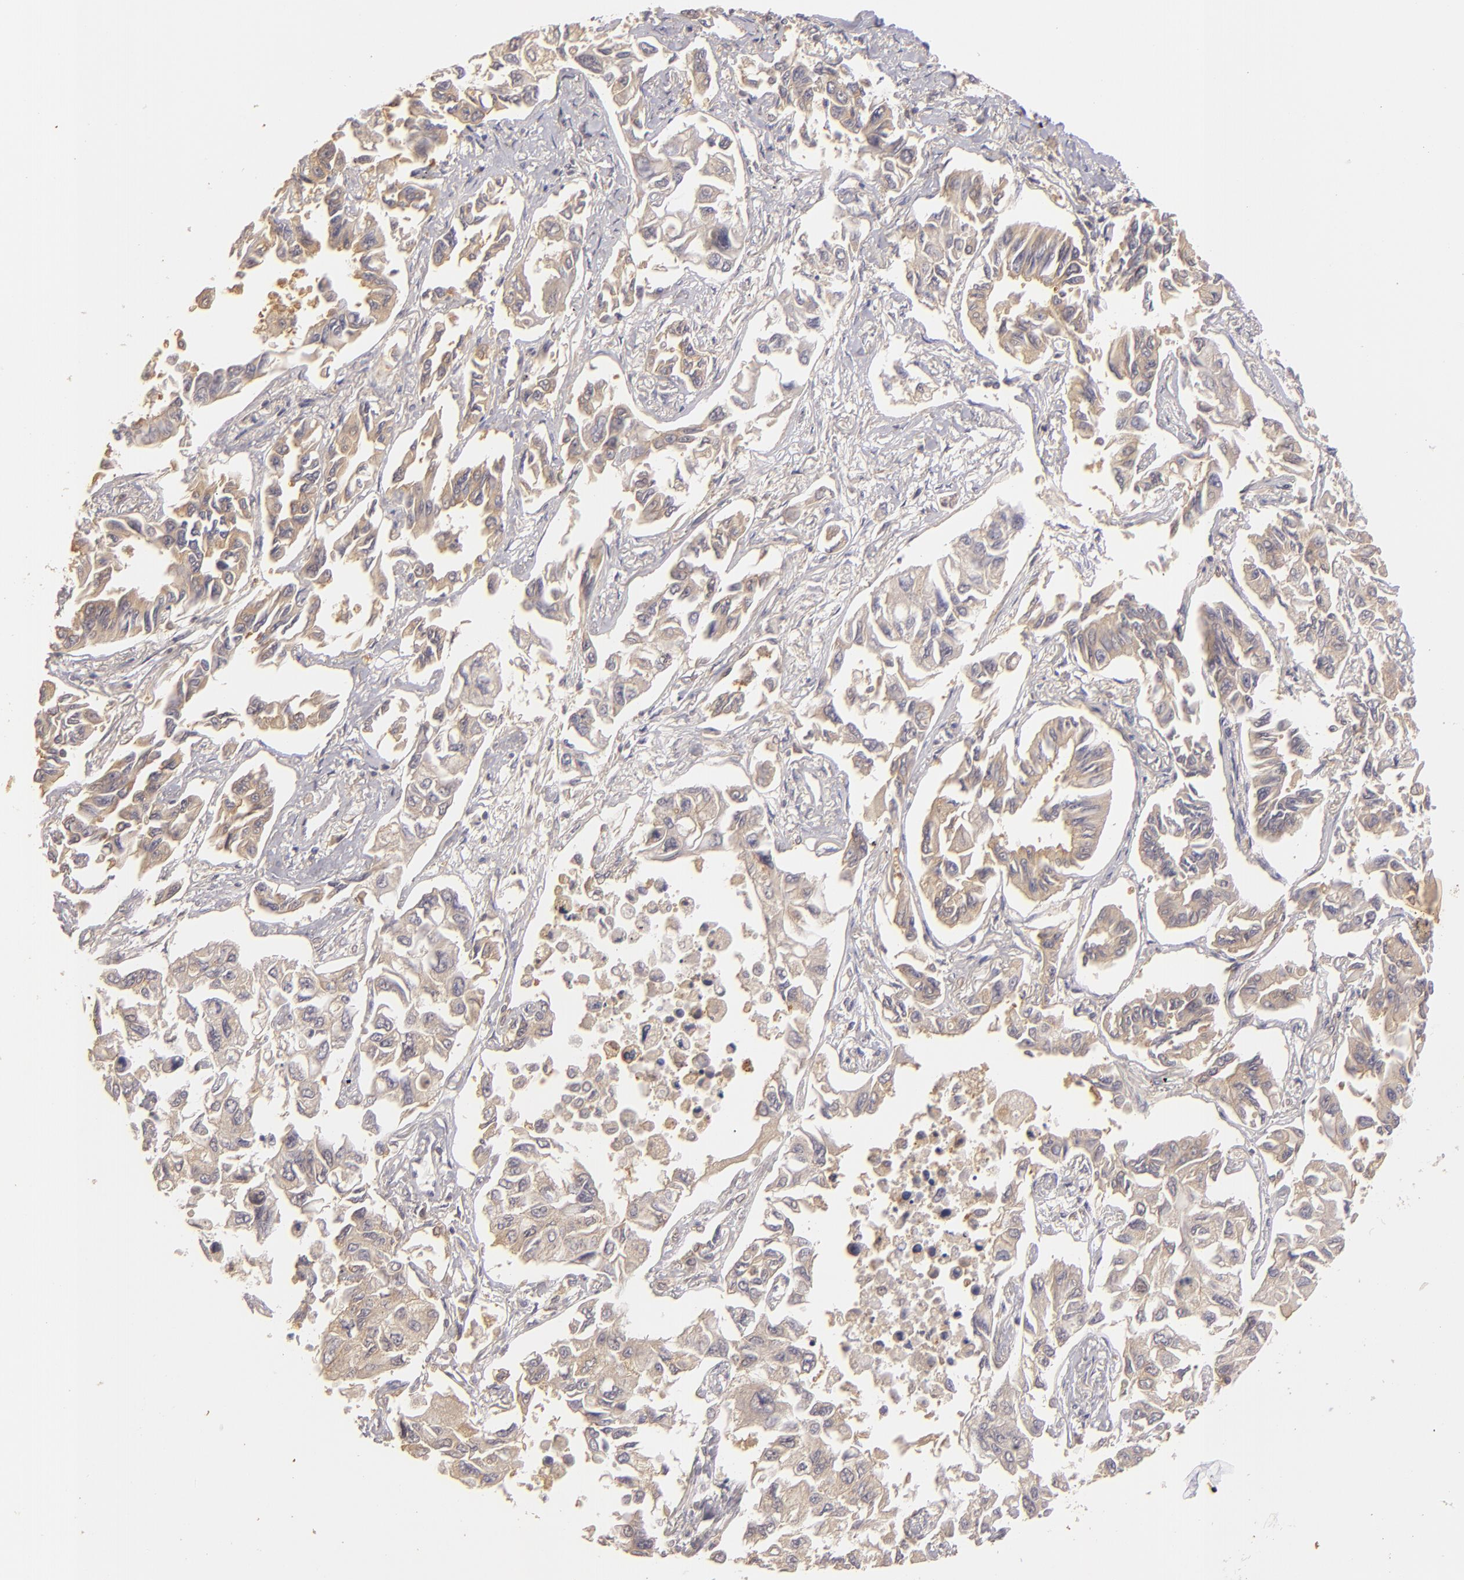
{"staining": {"intensity": "moderate", "quantity": ">75%", "location": "cytoplasmic/membranous"}, "tissue": "lung cancer", "cell_type": "Tumor cells", "image_type": "cancer", "snomed": [{"axis": "morphology", "description": "Adenocarcinoma, NOS"}, {"axis": "topography", "description": "Lung"}], "caption": "This is a micrograph of immunohistochemistry (IHC) staining of lung cancer, which shows moderate staining in the cytoplasmic/membranous of tumor cells.", "gene": "PRKCD", "patient": {"sex": "male", "age": 64}}